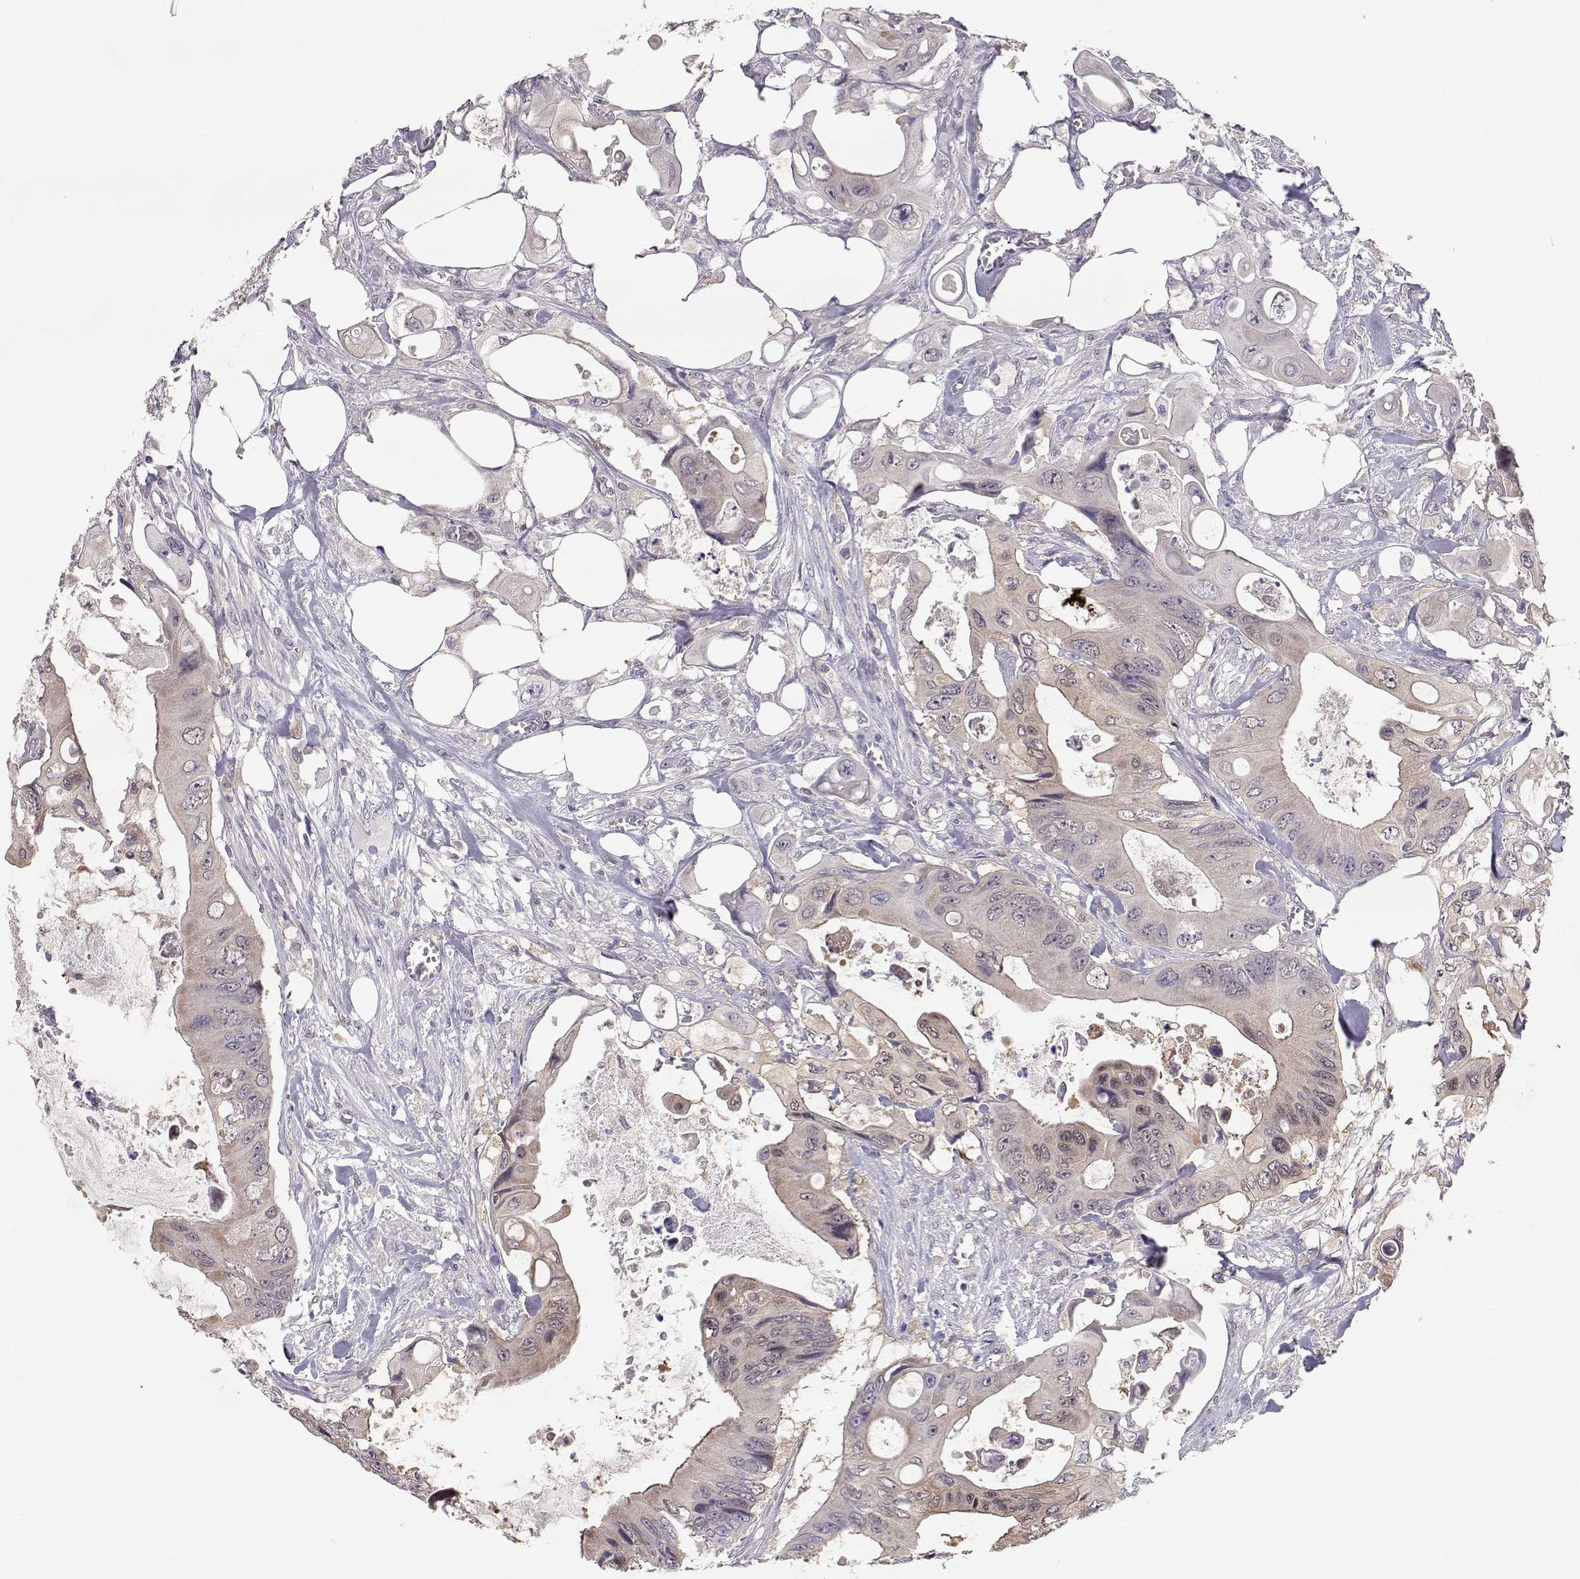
{"staining": {"intensity": "weak", "quantity": ">75%", "location": "cytoplasmic/membranous"}, "tissue": "colorectal cancer", "cell_type": "Tumor cells", "image_type": "cancer", "snomed": [{"axis": "morphology", "description": "Adenocarcinoma, NOS"}, {"axis": "topography", "description": "Rectum"}], "caption": "Immunohistochemical staining of colorectal cancer (adenocarcinoma) shows weak cytoplasmic/membranous protein staining in approximately >75% of tumor cells.", "gene": "NCAM2", "patient": {"sex": "male", "age": 63}}